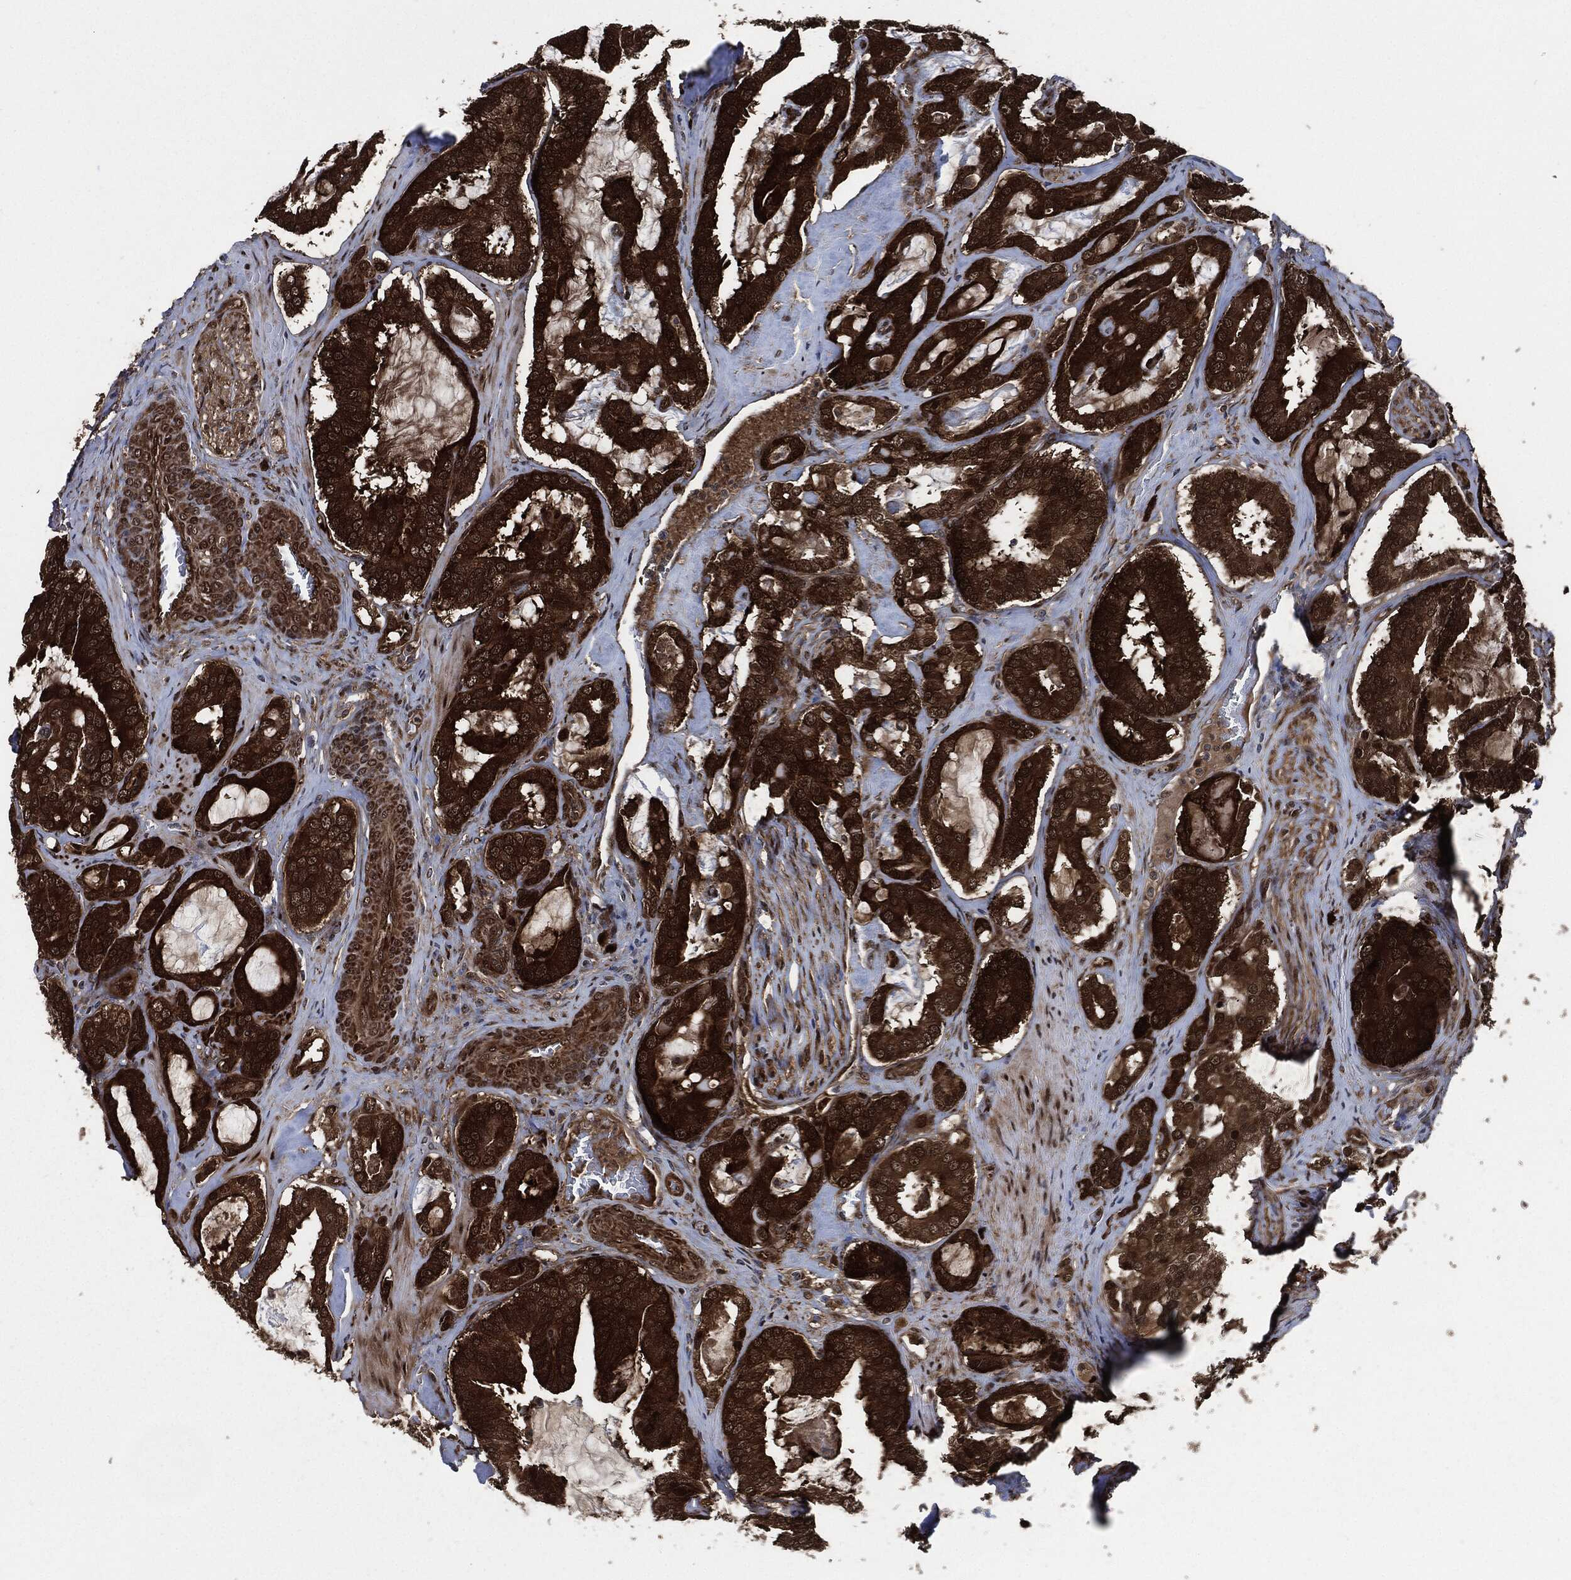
{"staining": {"intensity": "strong", "quantity": ">75%", "location": "cytoplasmic/membranous,nuclear"}, "tissue": "prostate cancer", "cell_type": "Tumor cells", "image_type": "cancer", "snomed": [{"axis": "morphology", "description": "Adenocarcinoma, NOS"}, {"axis": "topography", "description": "Prostate"}], "caption": "This is an image of immunohistochemistry (IHC) staining of prostate cancer, which shows strong staining in the cytoplasmic/membranous and nuclear of tumor cells.", "gene": "DCTN1", "patient": {"sex": "male", "age": 67}}